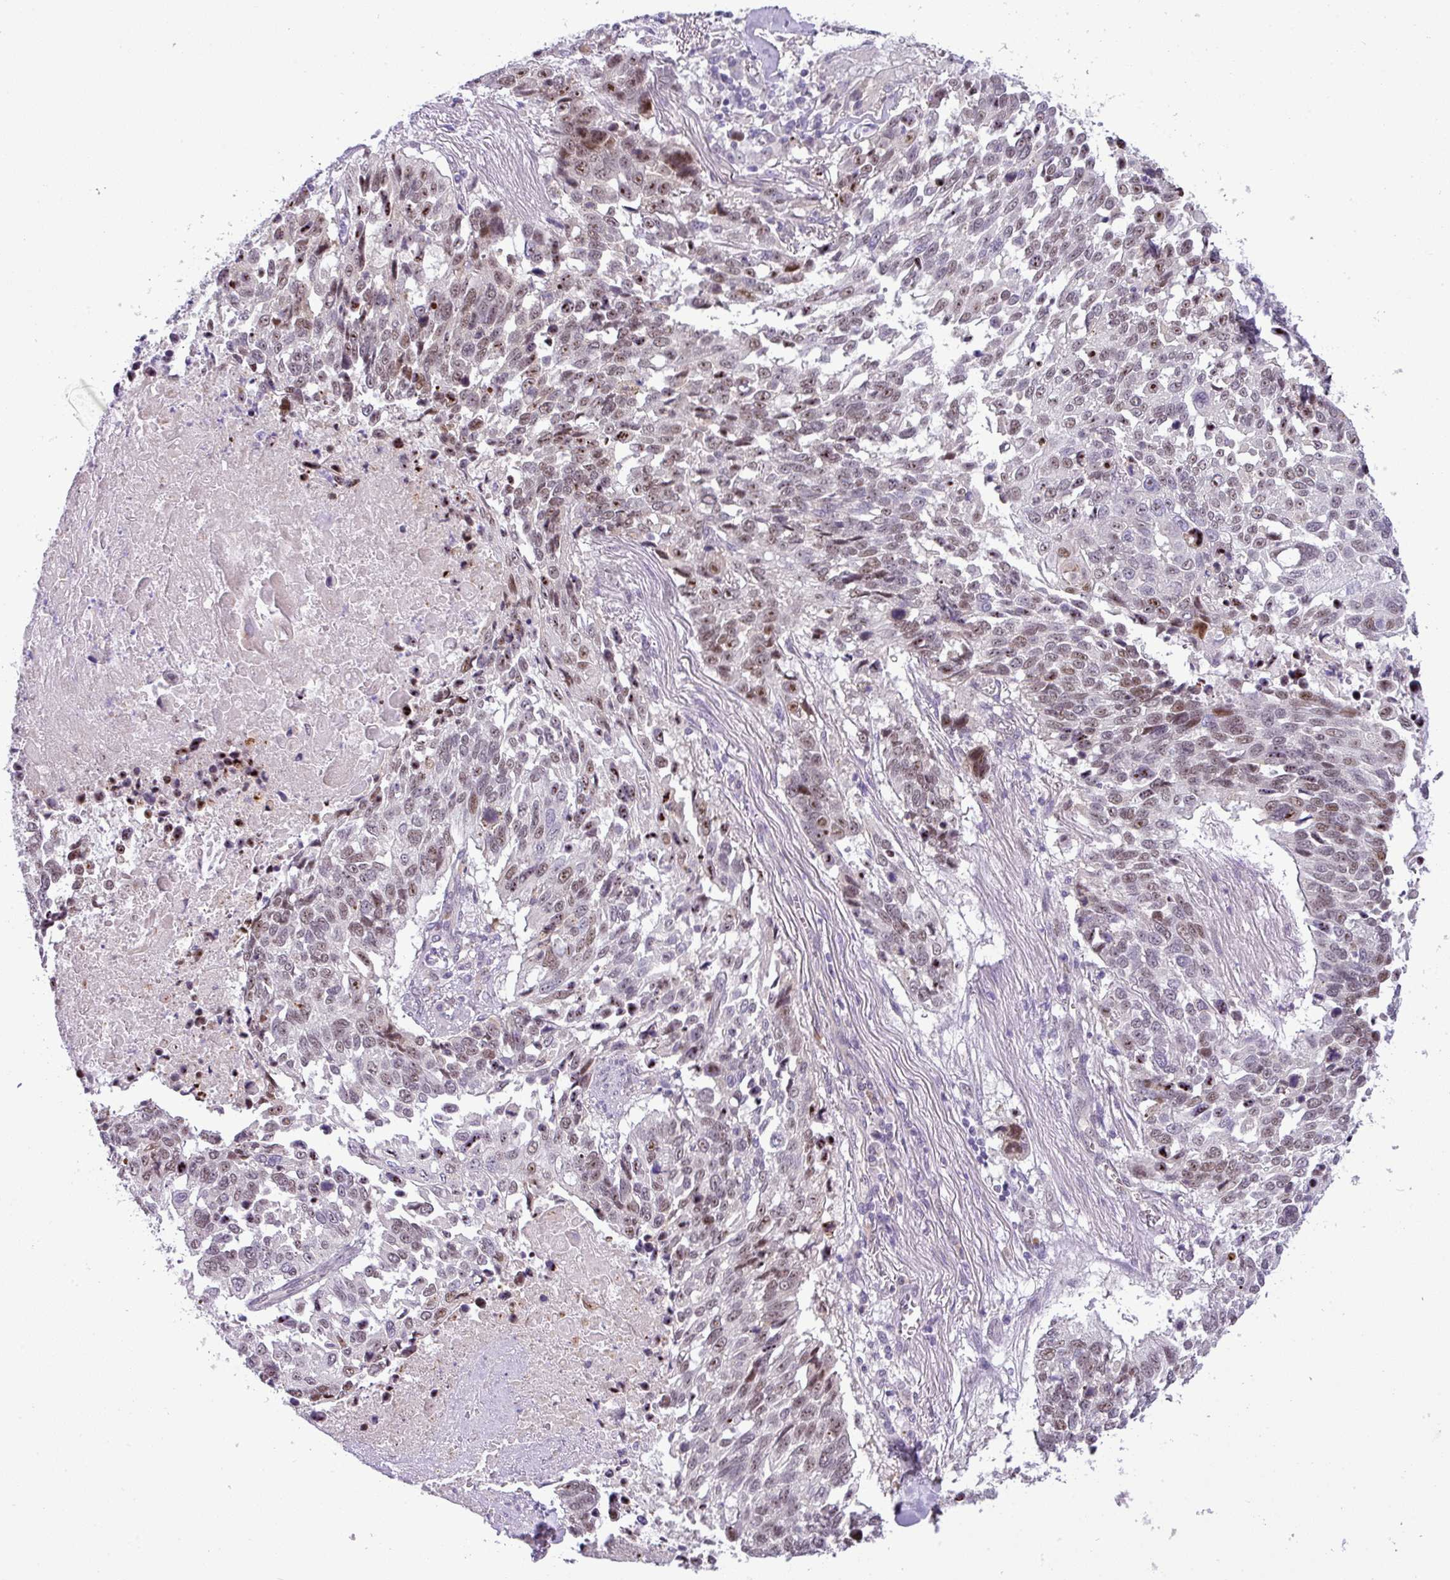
{"staining": {"intensity": "moderate", "quantity": "25%-75%", "location": "nuclear"}, "tissue": "lung cancer", "cell_type": "Tumor cells", "image_type": "cancer", "snomed": [{"axis": "morphology", "description": "Squamous cell carcinoma, NOS"}, {"axis": "topography", "description": "Lung"}], "caption": "Lung squamous cell carcinoma tissue reveals moderate nuclear positivity in about 25%-75% of tumor cells, visualized by immunohistochemistry.", "gene": "MAK16", "patient": {"sex": "male", "age": 62}}